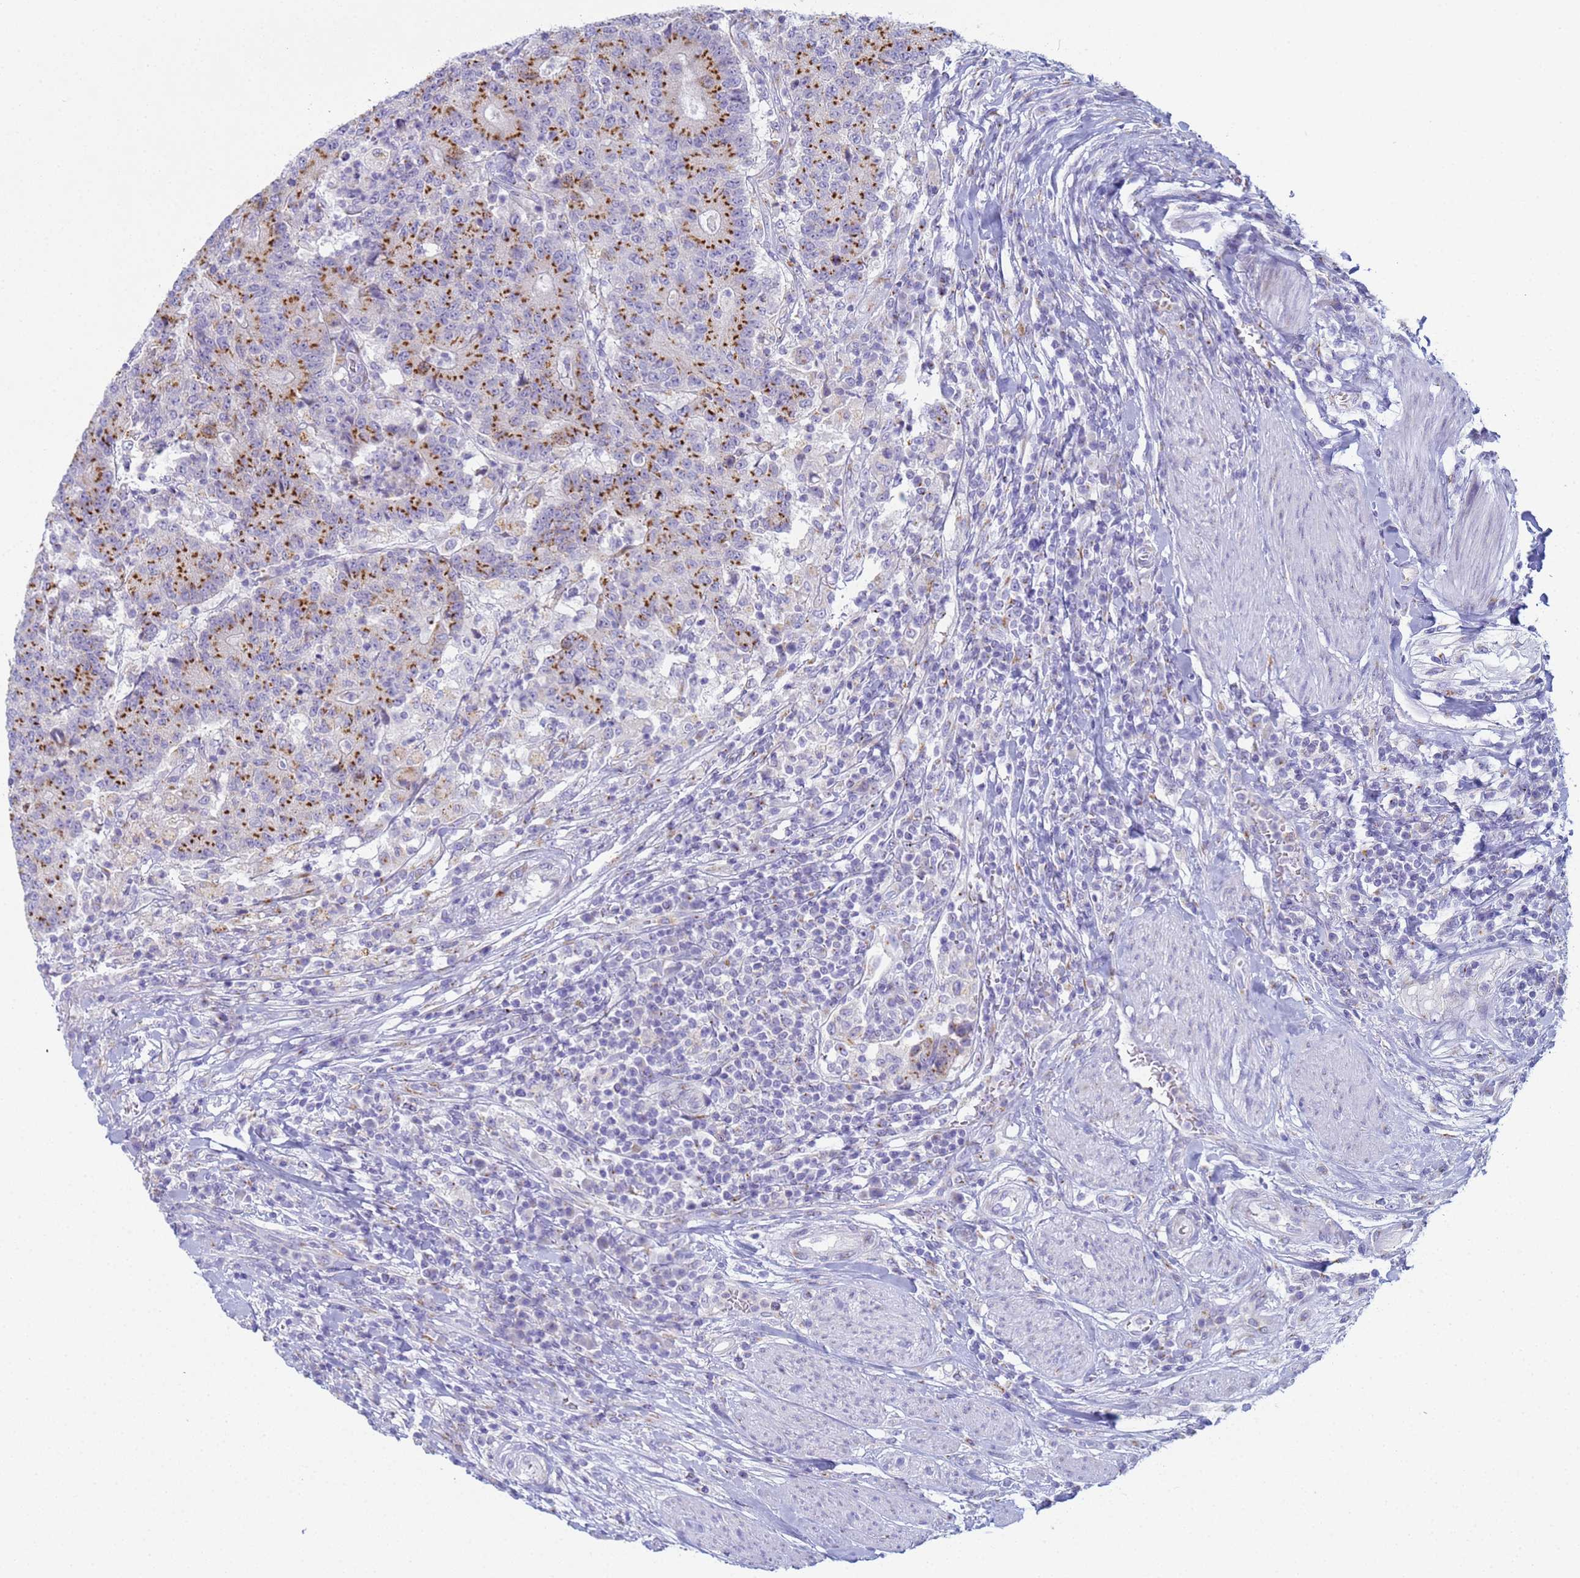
{"staining": {"intensity": "moderate", "quantity": ">75%", "location": "cytoplasmic/membranous"}, "tissue": "colorectal cancer", "cell_type": "Tumor cells", "image_type": "cancer", "snomed": [{"axis": "morphology", "description": "Adenocarcinoma, NOS"}, {"axis": "topography", "description": "Colon"}], "caption": "High-power microscopy captured an IHC image of colorectal adenocarcinoma, revealing moderate cytoplasmic/membranous staining in approximately >75% of tumor cells. Nuclei are stained in blue.", "gene": "CR1", "patient": {"sex": "female", "age": 75}}